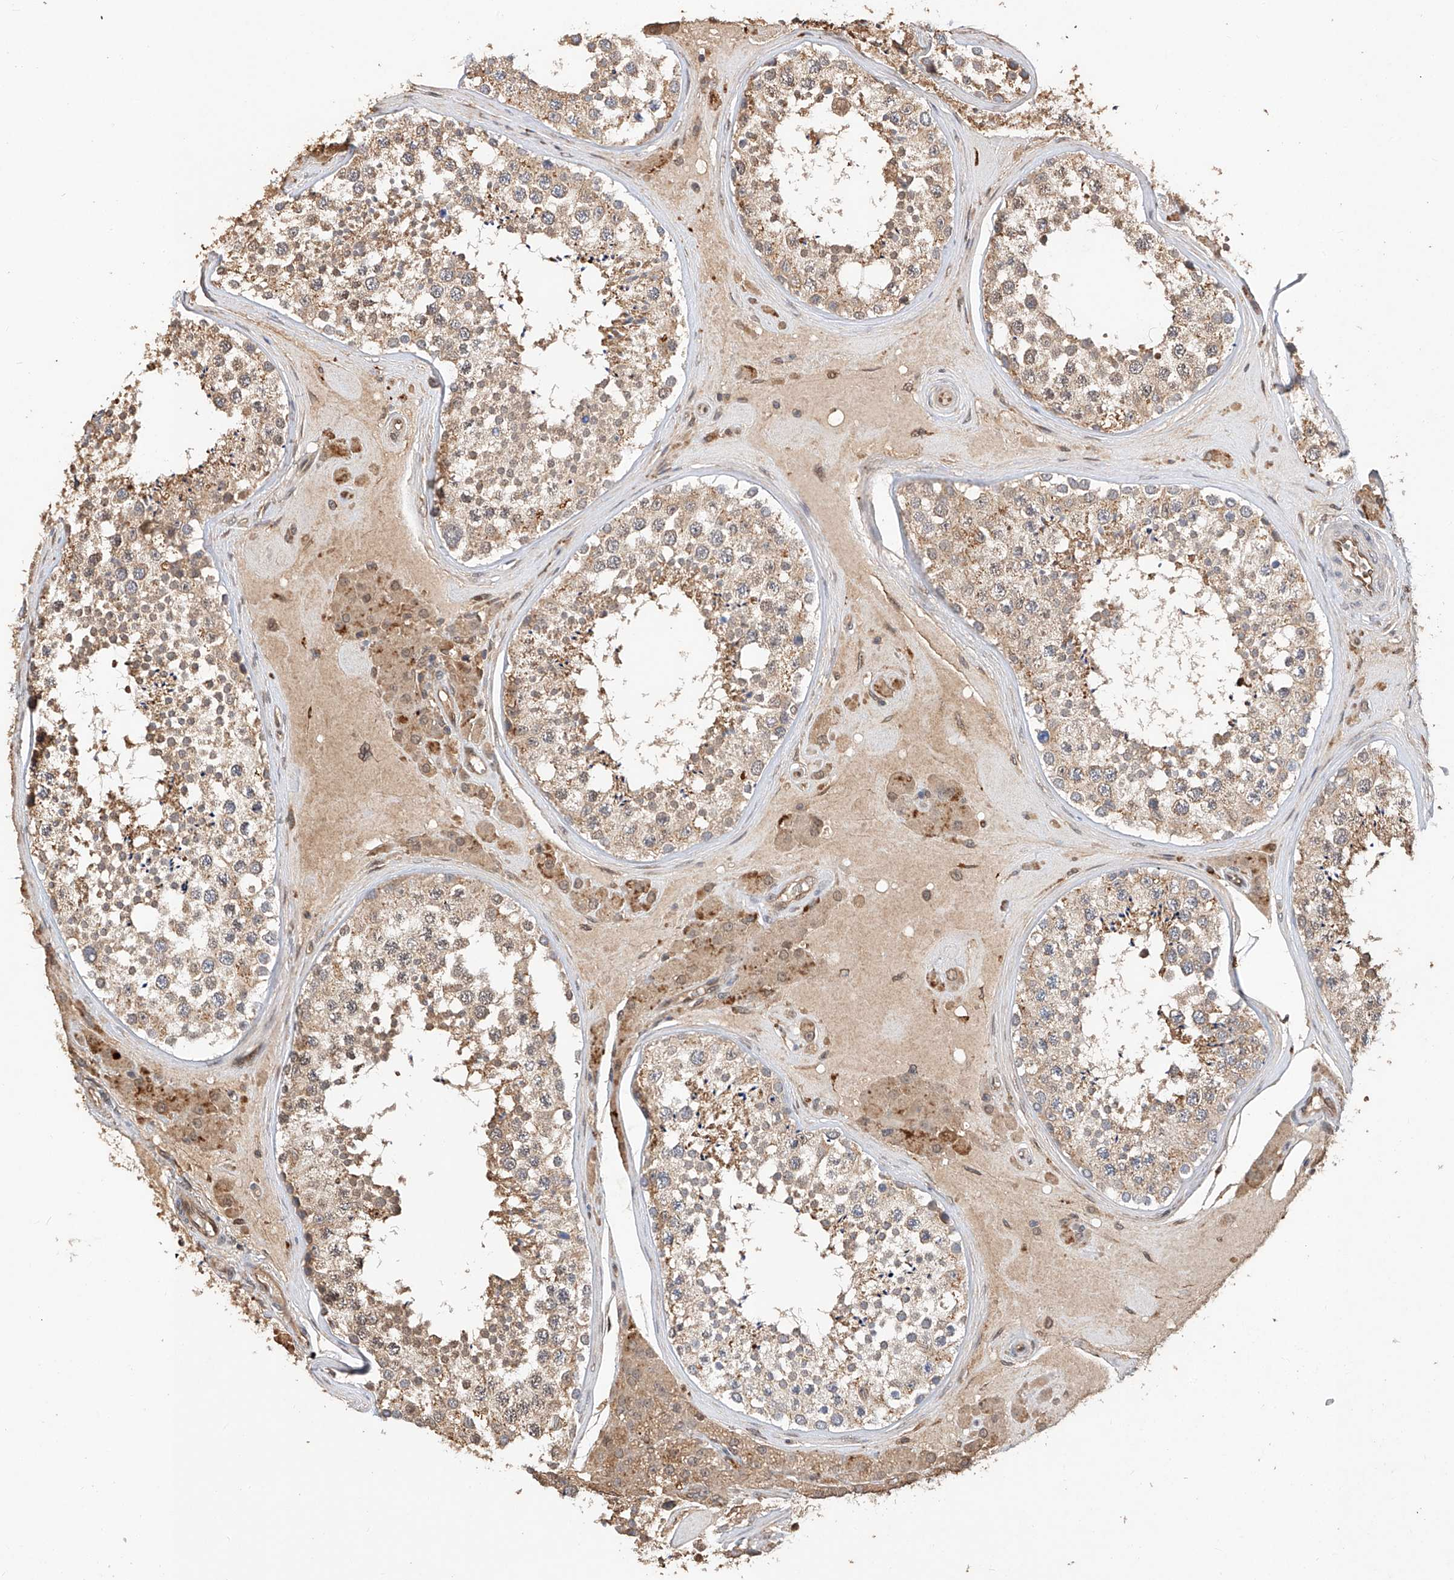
{"staining": {"intensity": "moderate", "quantity": ">75%", "location": "cytoplasmic/membranous"}, "tissue": "testis", "cell_type": "Cells in seminiferous ducts", "image_type": "normal", "snomed": [{"axis": "morphology", "description": "Normal tissue, NOS"}, {"axis": "topography", "description": "Testis"}], "caption": "Brown immunohistochemical staining in normal human testis shows moderate cytoplasmic/membranous expression in about >75% of cells in seminiferous ducts.", "gene": "RILPL2", "patient": {"sex": "male", "age": 46}}